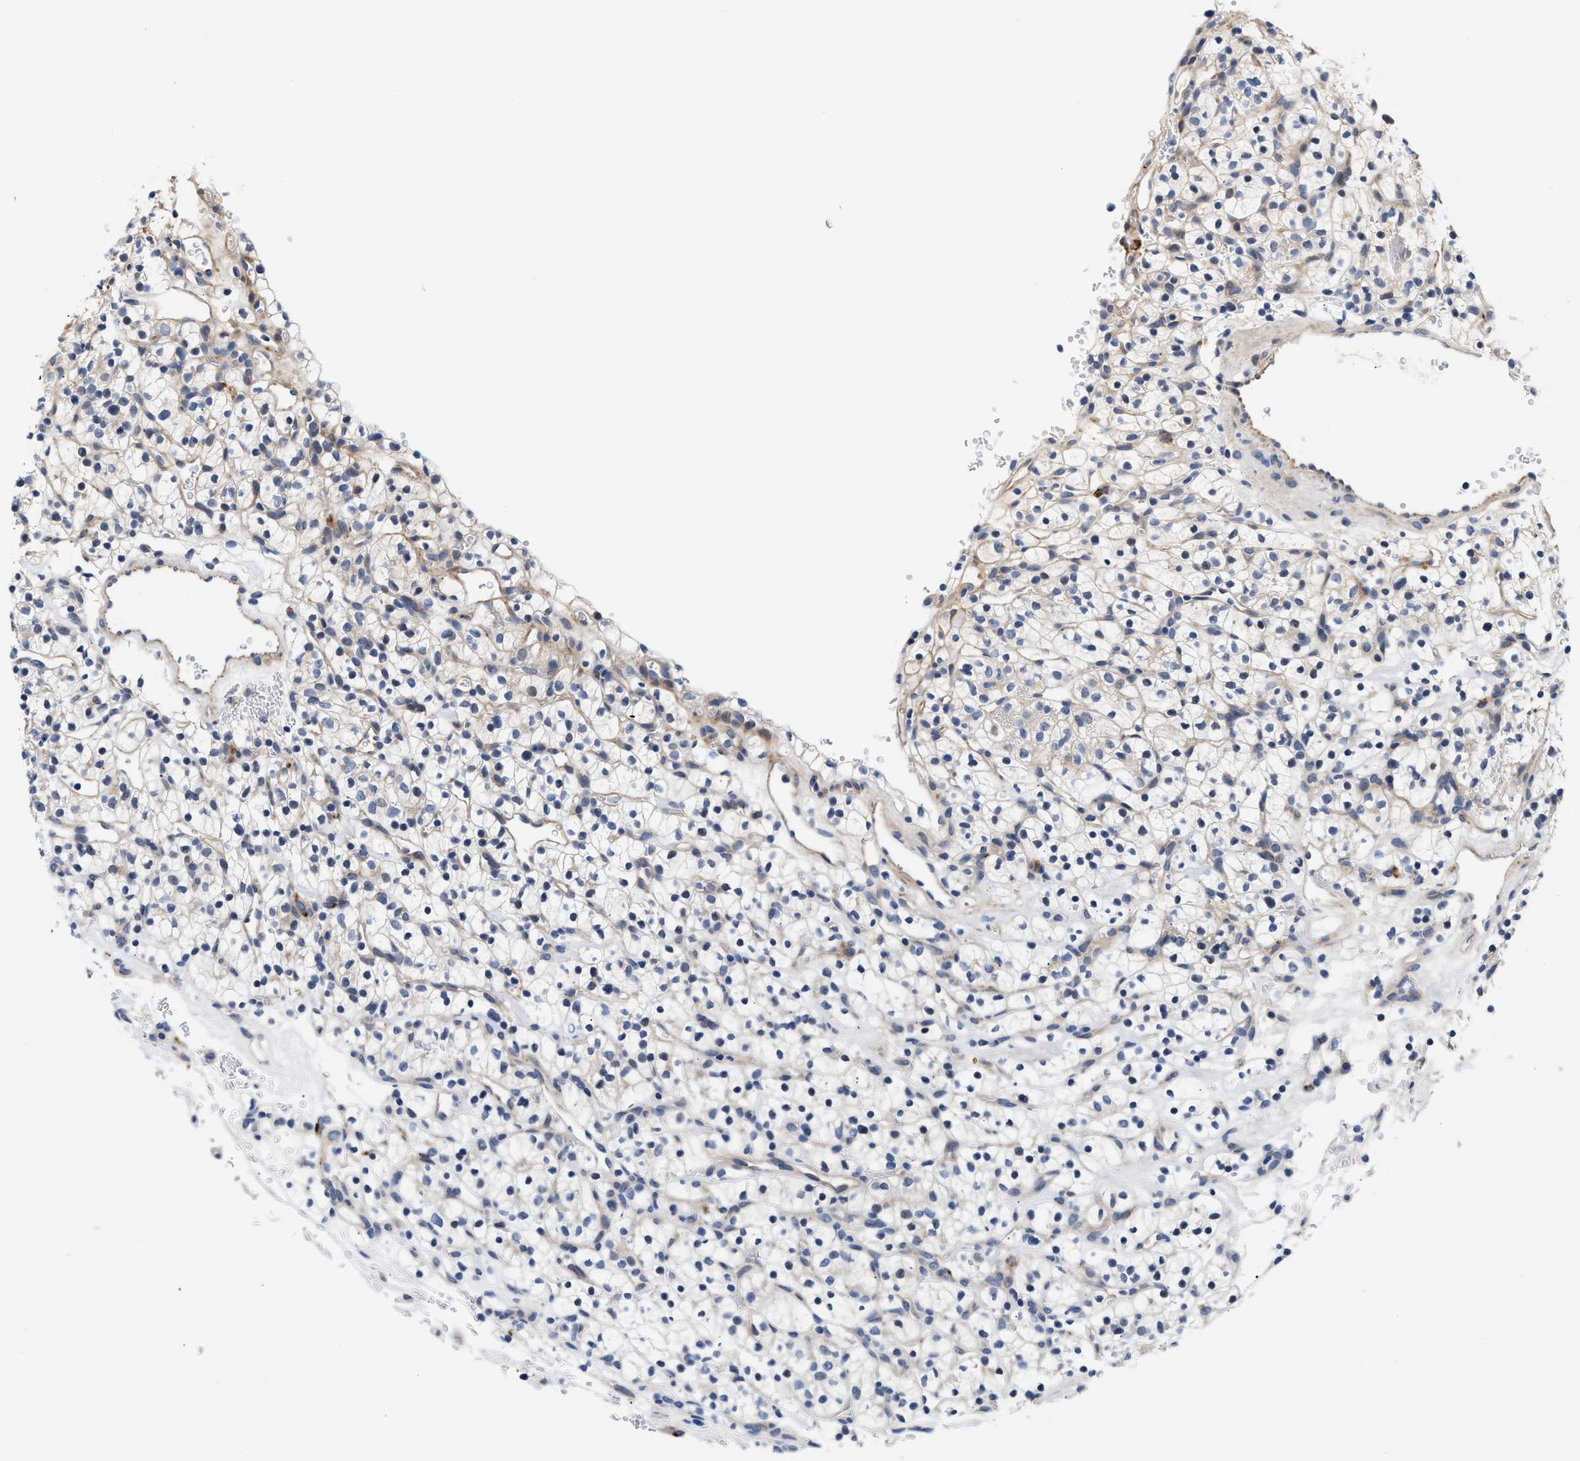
{"staining": {"intensity": "negative", "quantity": "none", "location": "none"}, "tissue": "renal cancer", "cell_type": "Tumor cells", "image_type": "cancer", "snomed": [{"axis": "morphology", "description": "Adenocarcinoma, NOS"}, {"axis": "topography", "description": "Kidney"}], "caption": "This is a photomicrograph of immunohistochemistry staining of renal cancer, which shows no positivity in tumor cells. The staining is performed using DAB (3,3'-diaminobenzidine) brown chromogen with nuclei counter-stained in using hematoxylin.", "gene": "ACTL7B", "patient": {"sex": "female", "age": 57}}